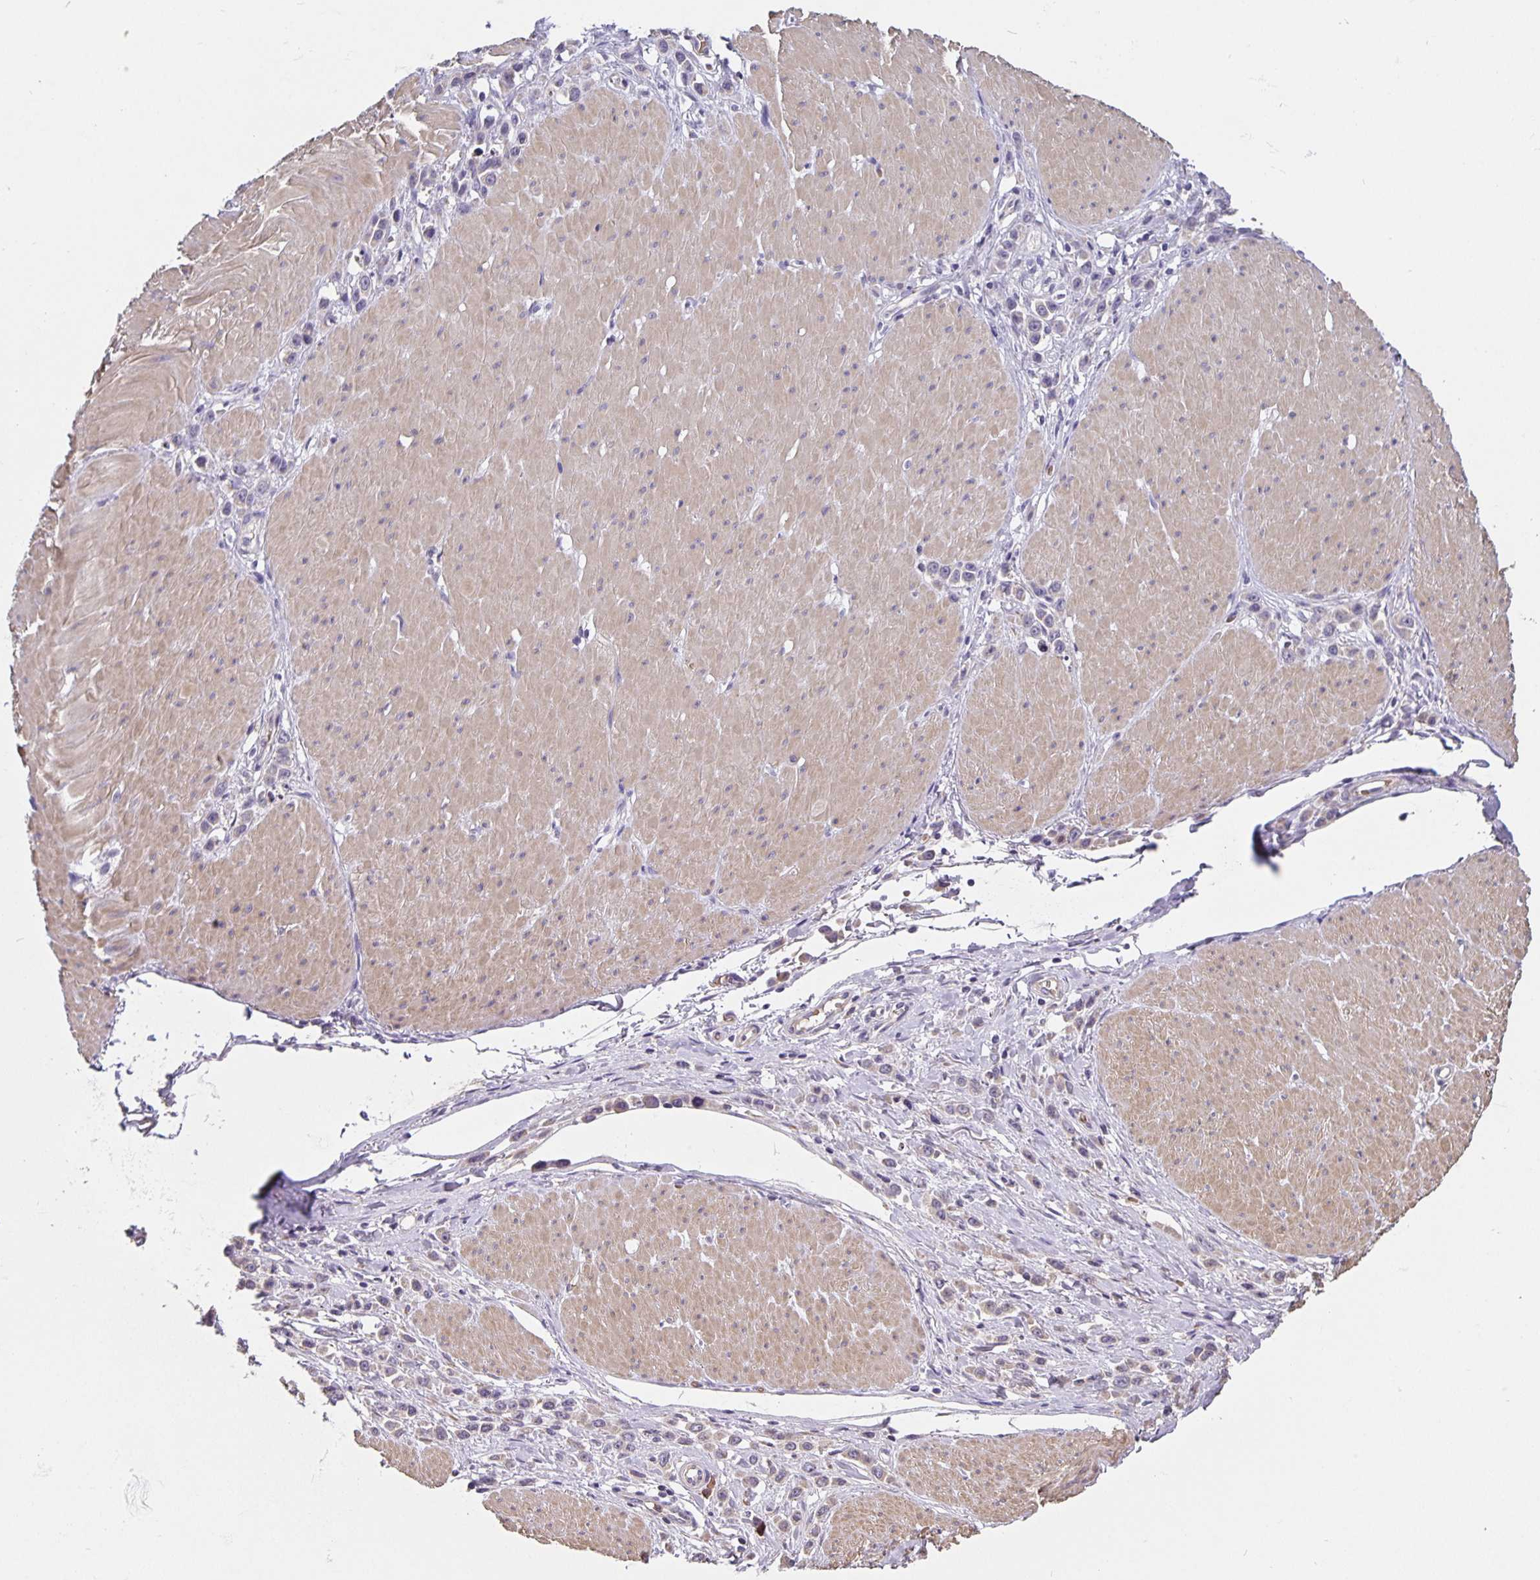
{"staining": {"intensity": "weak", "quantity": "<25%", "location": "cytoplasmic/membranous"}, "tissue": "stomach cancer", "cell_type": "Tumor cells", "image_type": "cancer", "snomed": [{"axis": "morphology", "description": "Adenocarcinoma, NOS"}, {"axis": "topography", "description": "Stomach"}], "caption": "A micrograph of human adenocarcinoma (stomach) is negative for staining in tumor cells.", "gene": "TMEM71", "patient": {"sex": "male", "age": 47}}